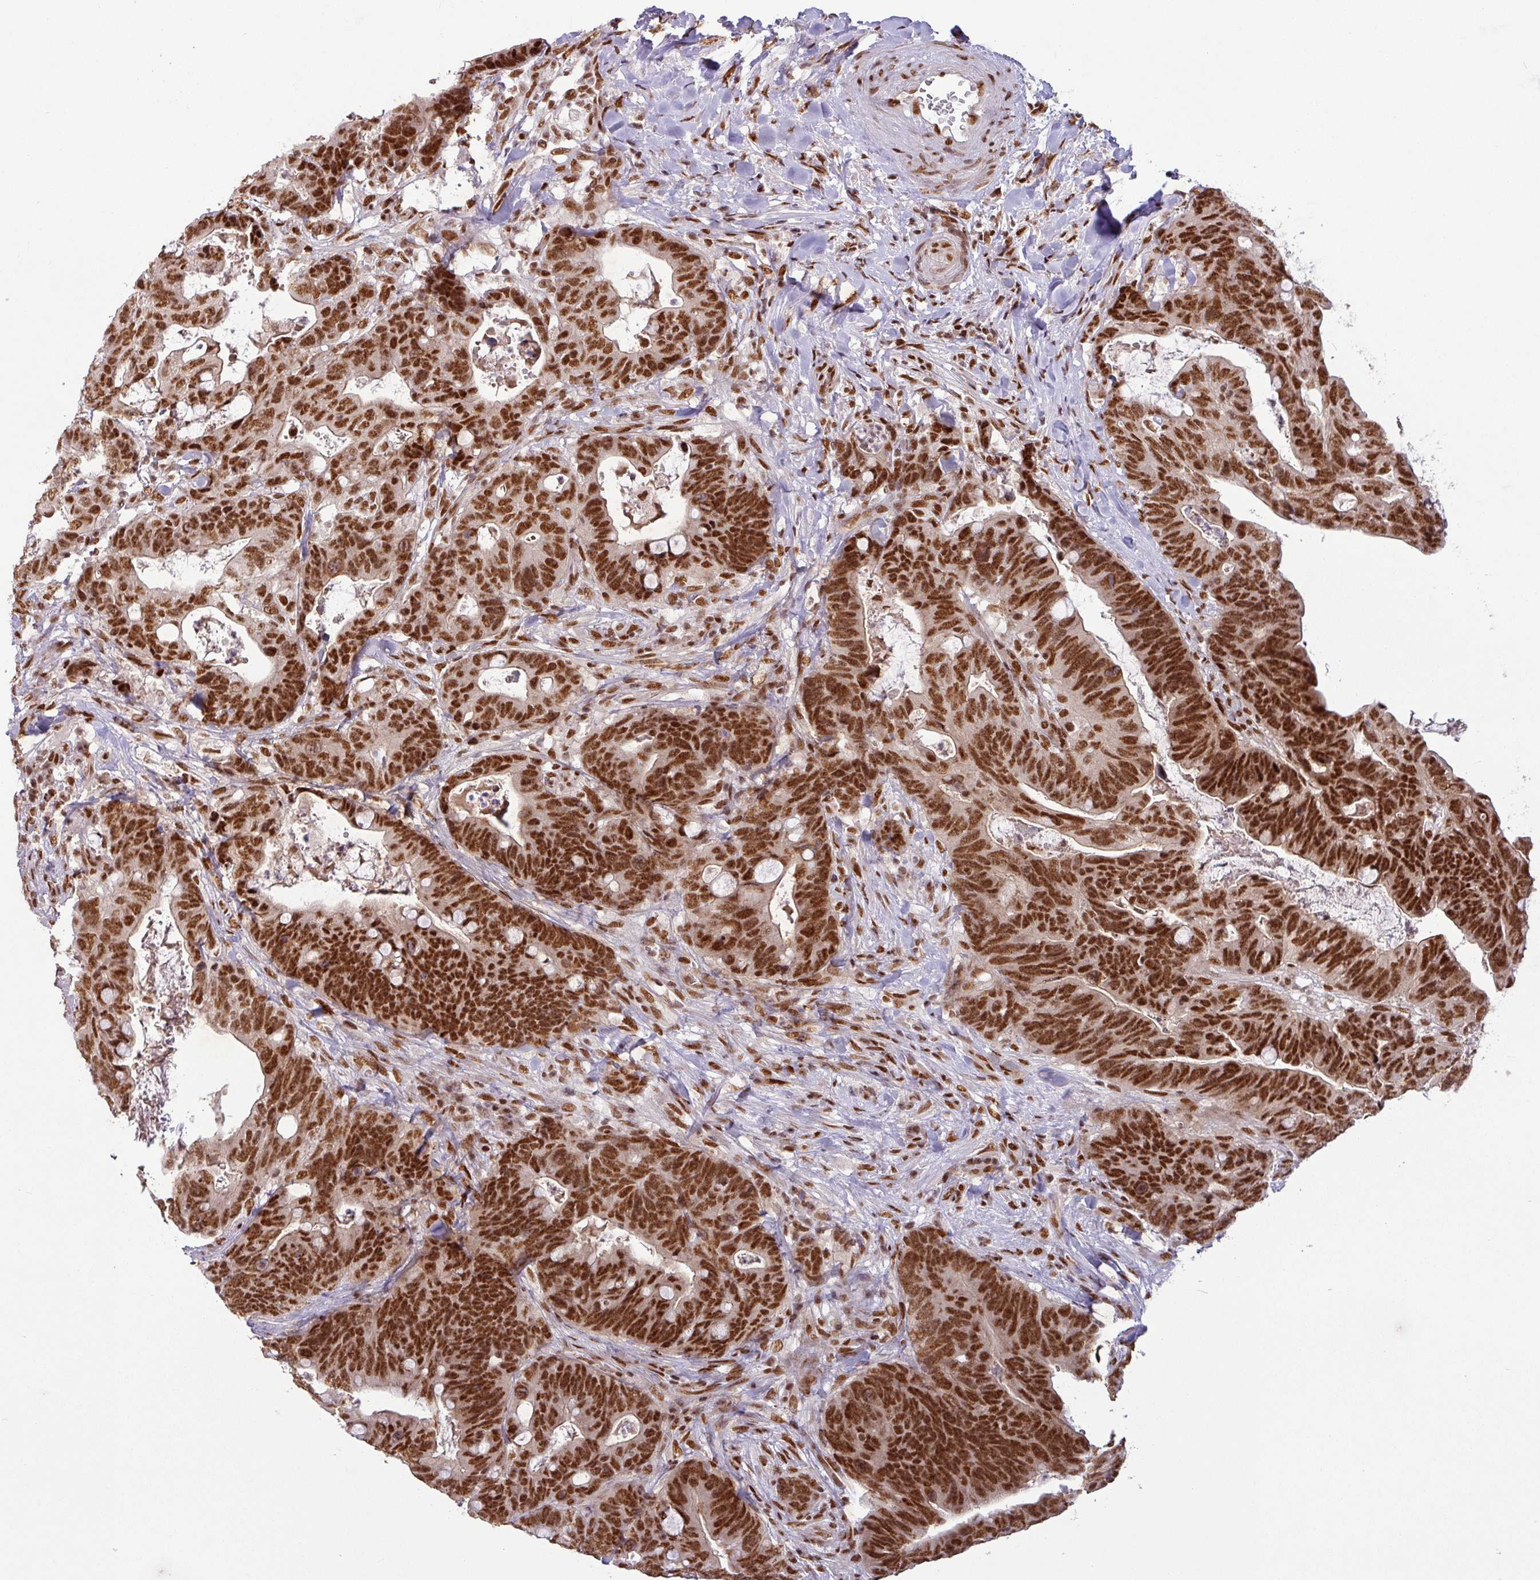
{"staining": {"intensity": "strong", "quantity": ">75%", "location": "nuclear"}, "tissue": "colorectal cancer", "cell_type": "Tumor cells", "image_type": "cancer", "snomed": [{"axis": "morphology", "description": "Adenocarcinoma, NOS"}, {"axis": "topography", "description": "Colon"}], "caption": "The photomicrograph demonstrates staining of colorectal cancer (adenocarcinoma), revealing strong nuclear protein positivity (brown color) within tumor cells. Ihc stains the protein in brown and the nuclei are stained blue.", "gene": "SRSF2", "patient": {"sex": "female", "age": 82}}